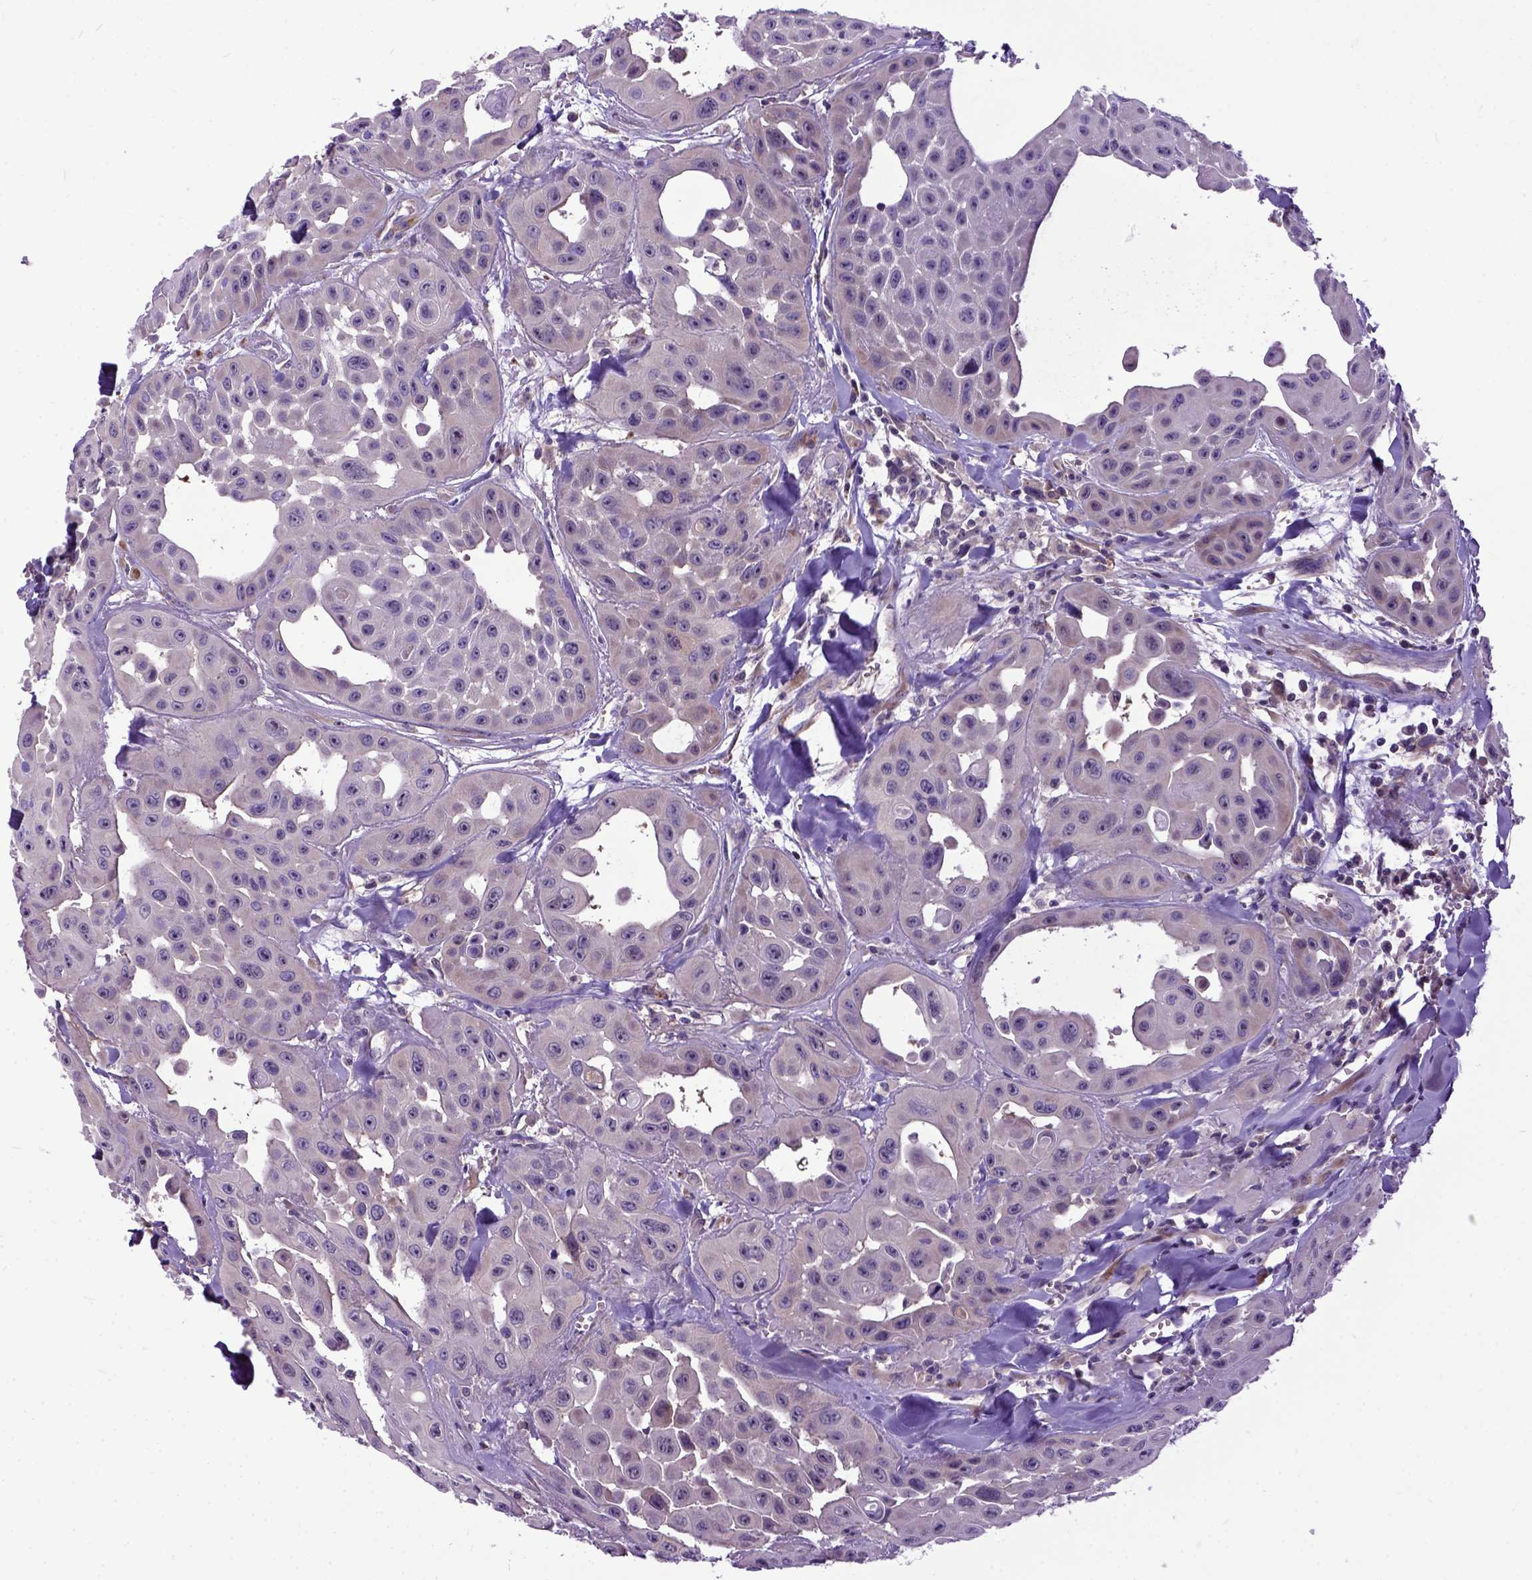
{"staining": {"intensity": "negative", "quantity": "none", "location": "none"}, "tissue": "head and neck cancer", "cell_type": "Tumor cells", "image_type": "cancer", "snomed": [{"axis": "morphology", "description": "Adenocarcinoma, NOS"}, {"axis": "topography", "description": "Head-Neck"}], "caption": "Immunohistochemistry histopathology image of adenocarcinoma (head and neck) stained for a protein (brown), which exhibits no expression in tumor cells.", "gene": "NEK5", "patient": {"sex": "male", "age": 73}}